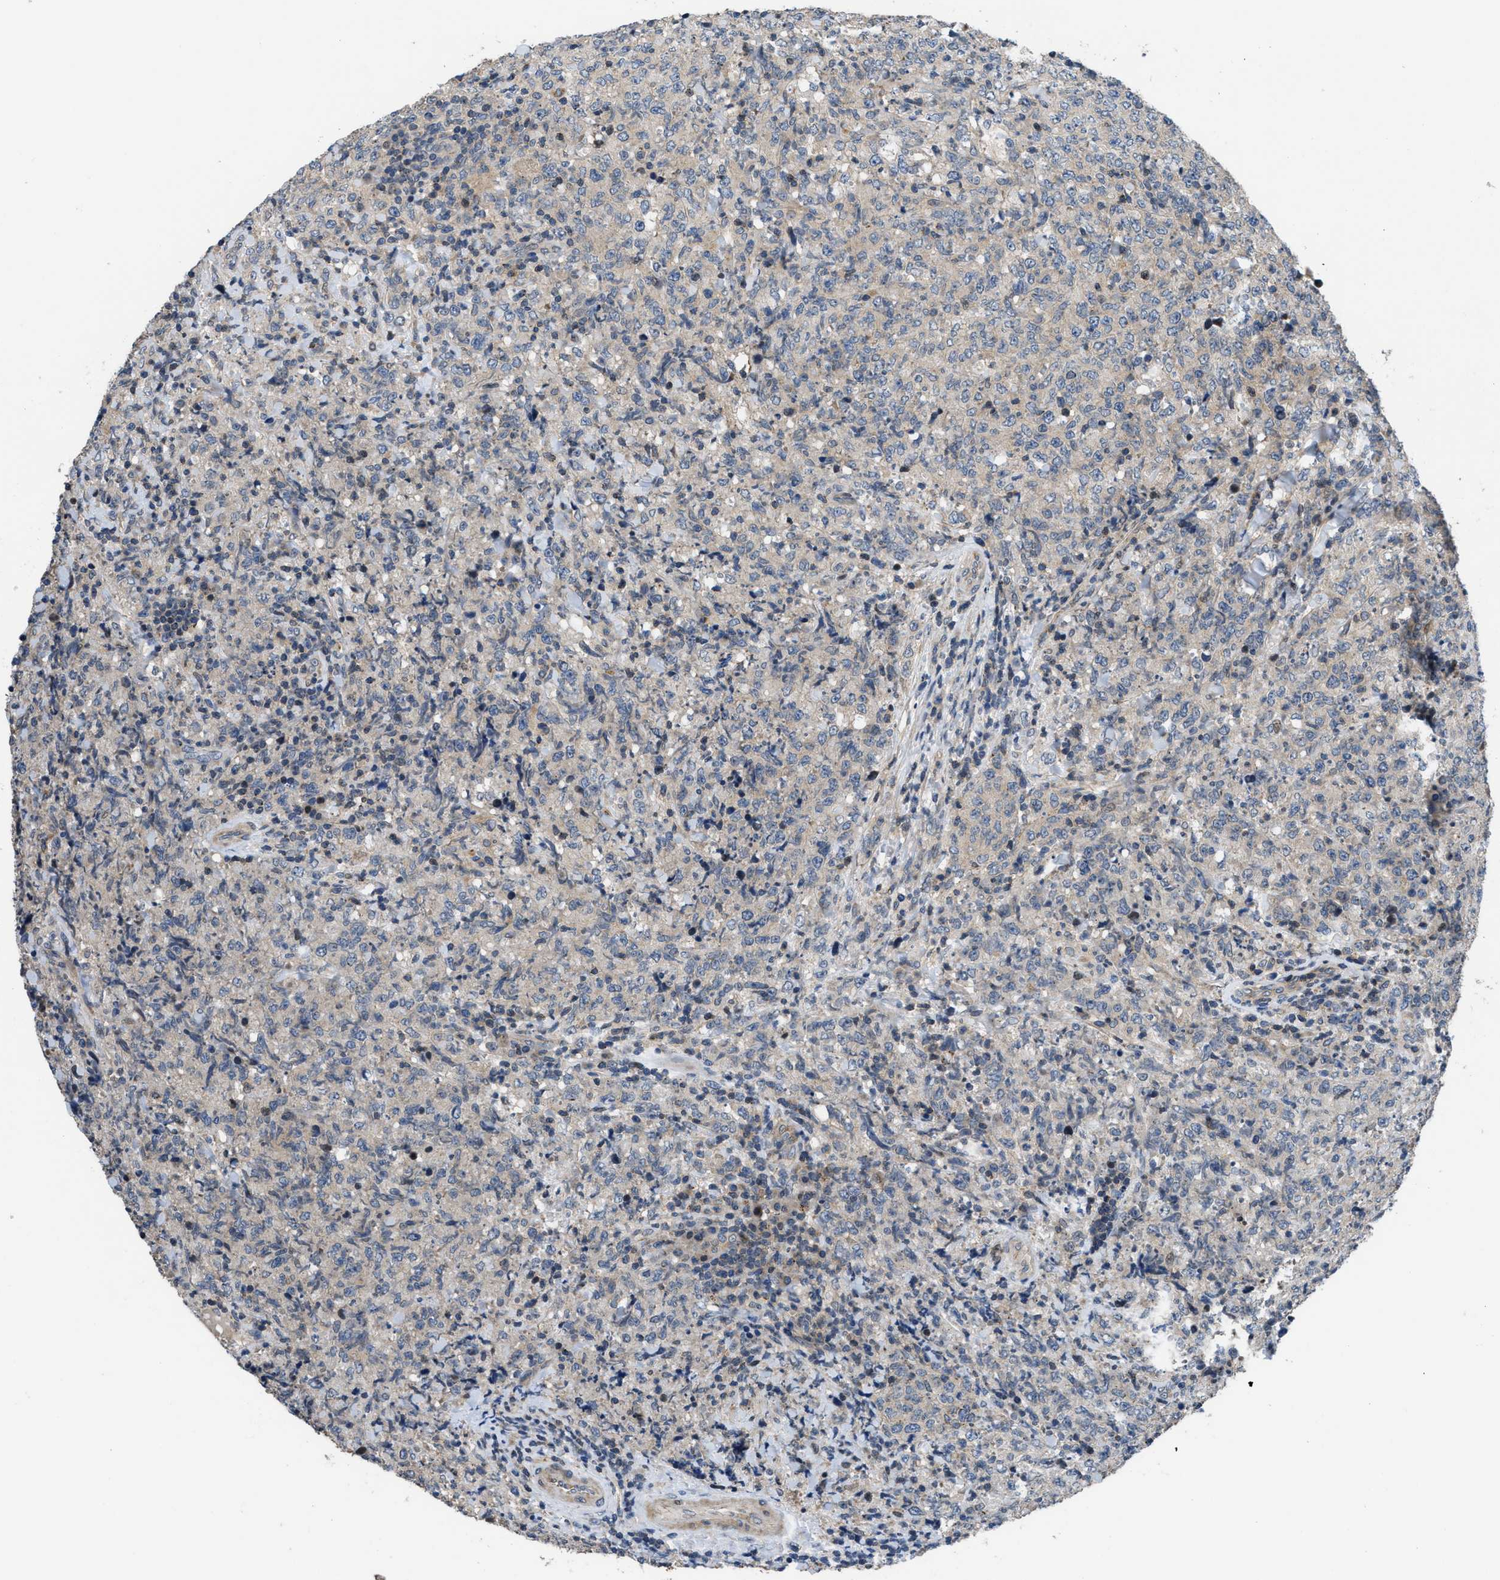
{"staining": {"intensity": "negative", "quantity": "none", "location": "none"}, "tissue": "lymphoma", "cell_type": "Tumor cells", "image_type": "cancer", "snomed": [{"axis": "morphology", "description": "Malignant lymphoma, non-Hodgkin's type, High grade"}, {"axis": "topography", "description": "Tonsil"}], "caption": "A high-resolution photomicrograph shows immunohistochemistry staining of malignant lymphoma, non-Hodgkin's type (high-grade), which demonstrates no significant expression in tumor cells.", "gene": "CTBS", "patient": {"sex": "female", "age": 36}}